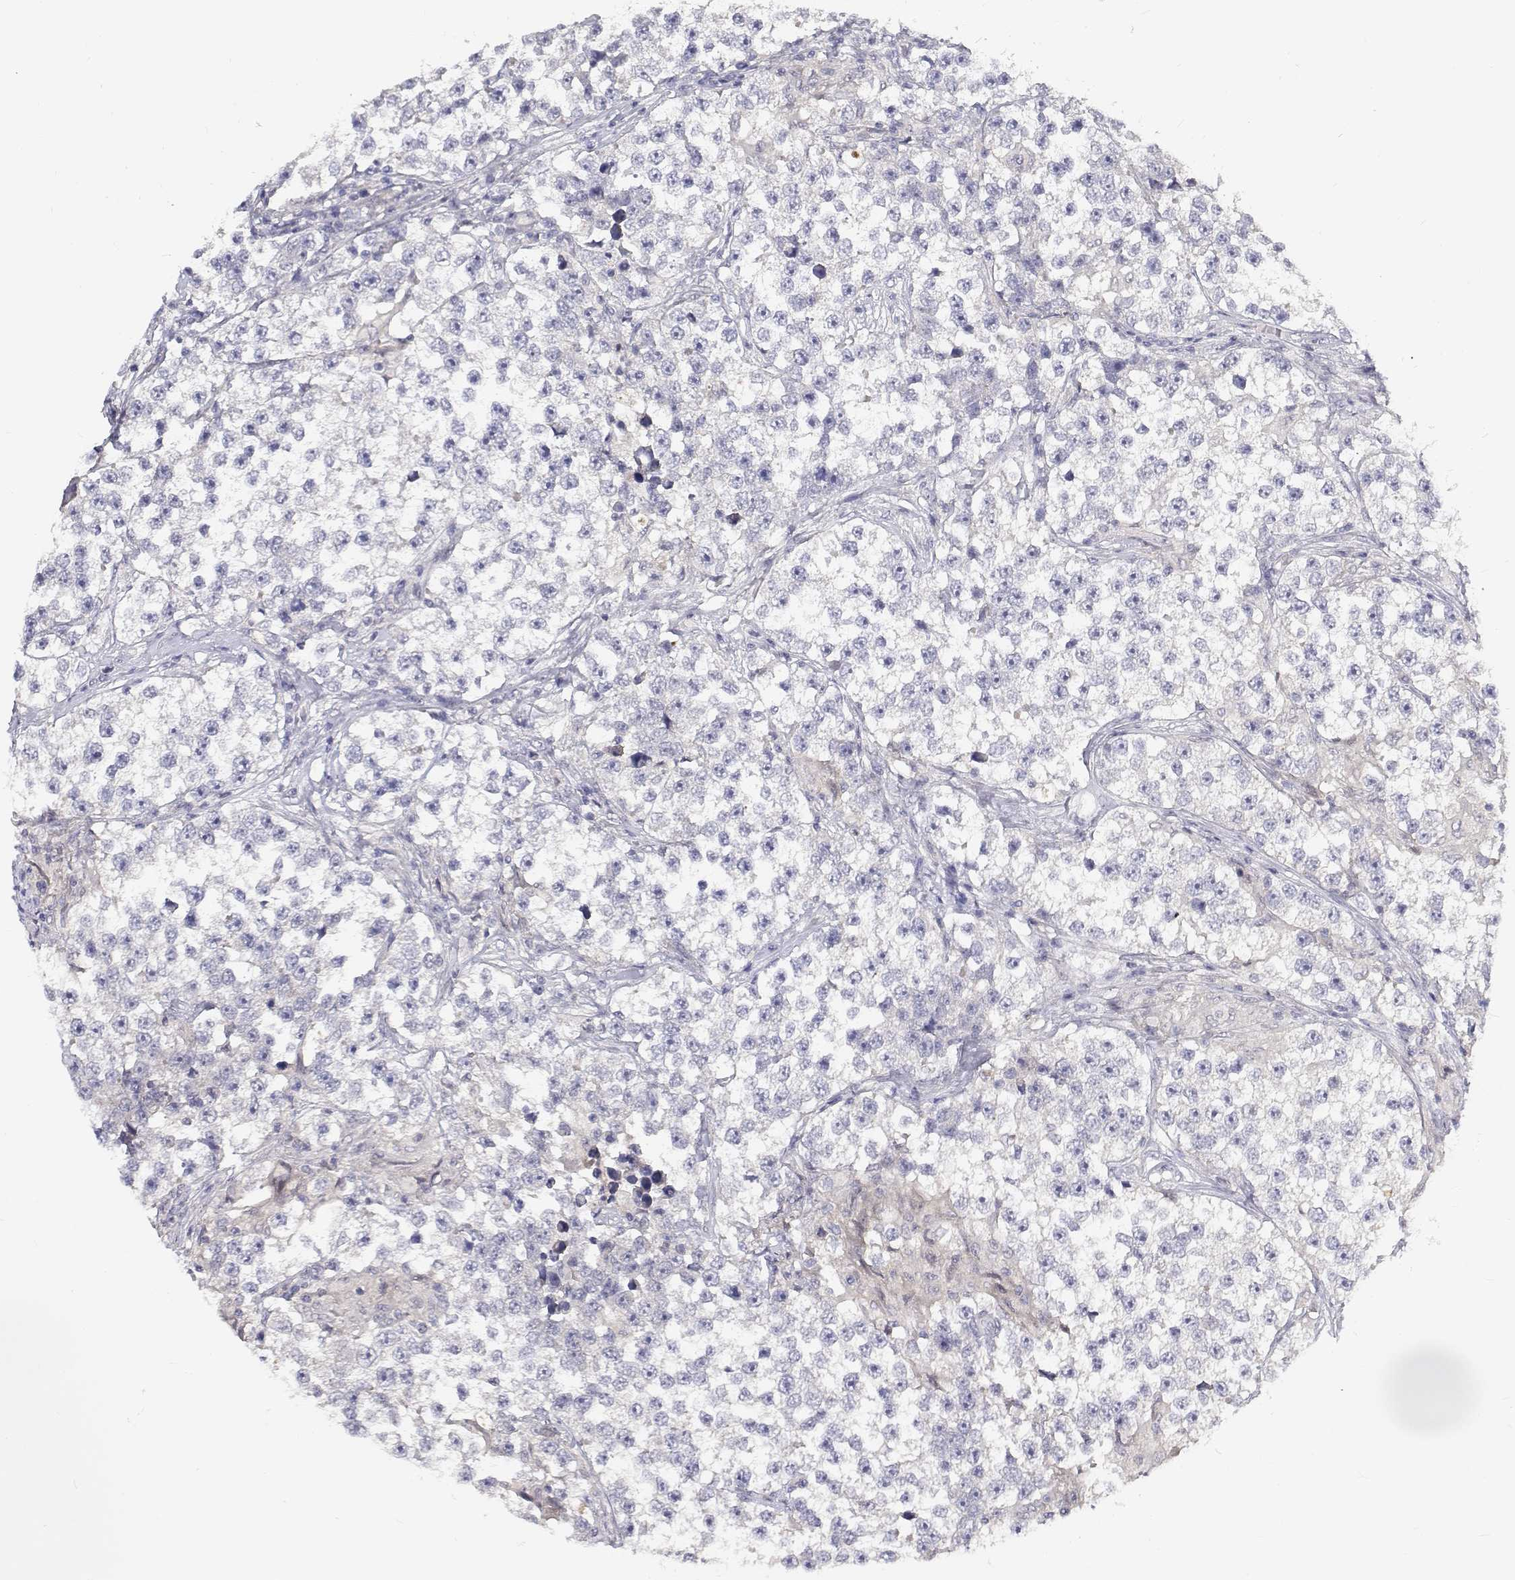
{"staining": {"intensity": "negative", "quantity": "none", "location": "none"}, "tissue": "testis cancer", "cell_type": "Tumor cells", "image_type": "cancer", "snomed": [{"axis": "morphology", "description": "Seminoma, NOS"}, {"axis": "topography", "description": "Testis"}], "caption": "This photomicrograph is of testis cancer (seminoma) stained with immunohistochemistry (IHC) to label a protein in brown with the nuclei are counter-stained blue. There is no expression in tumor cells.", "gene": "MYPN", "patient": {"sex": "male", "age": 46}}